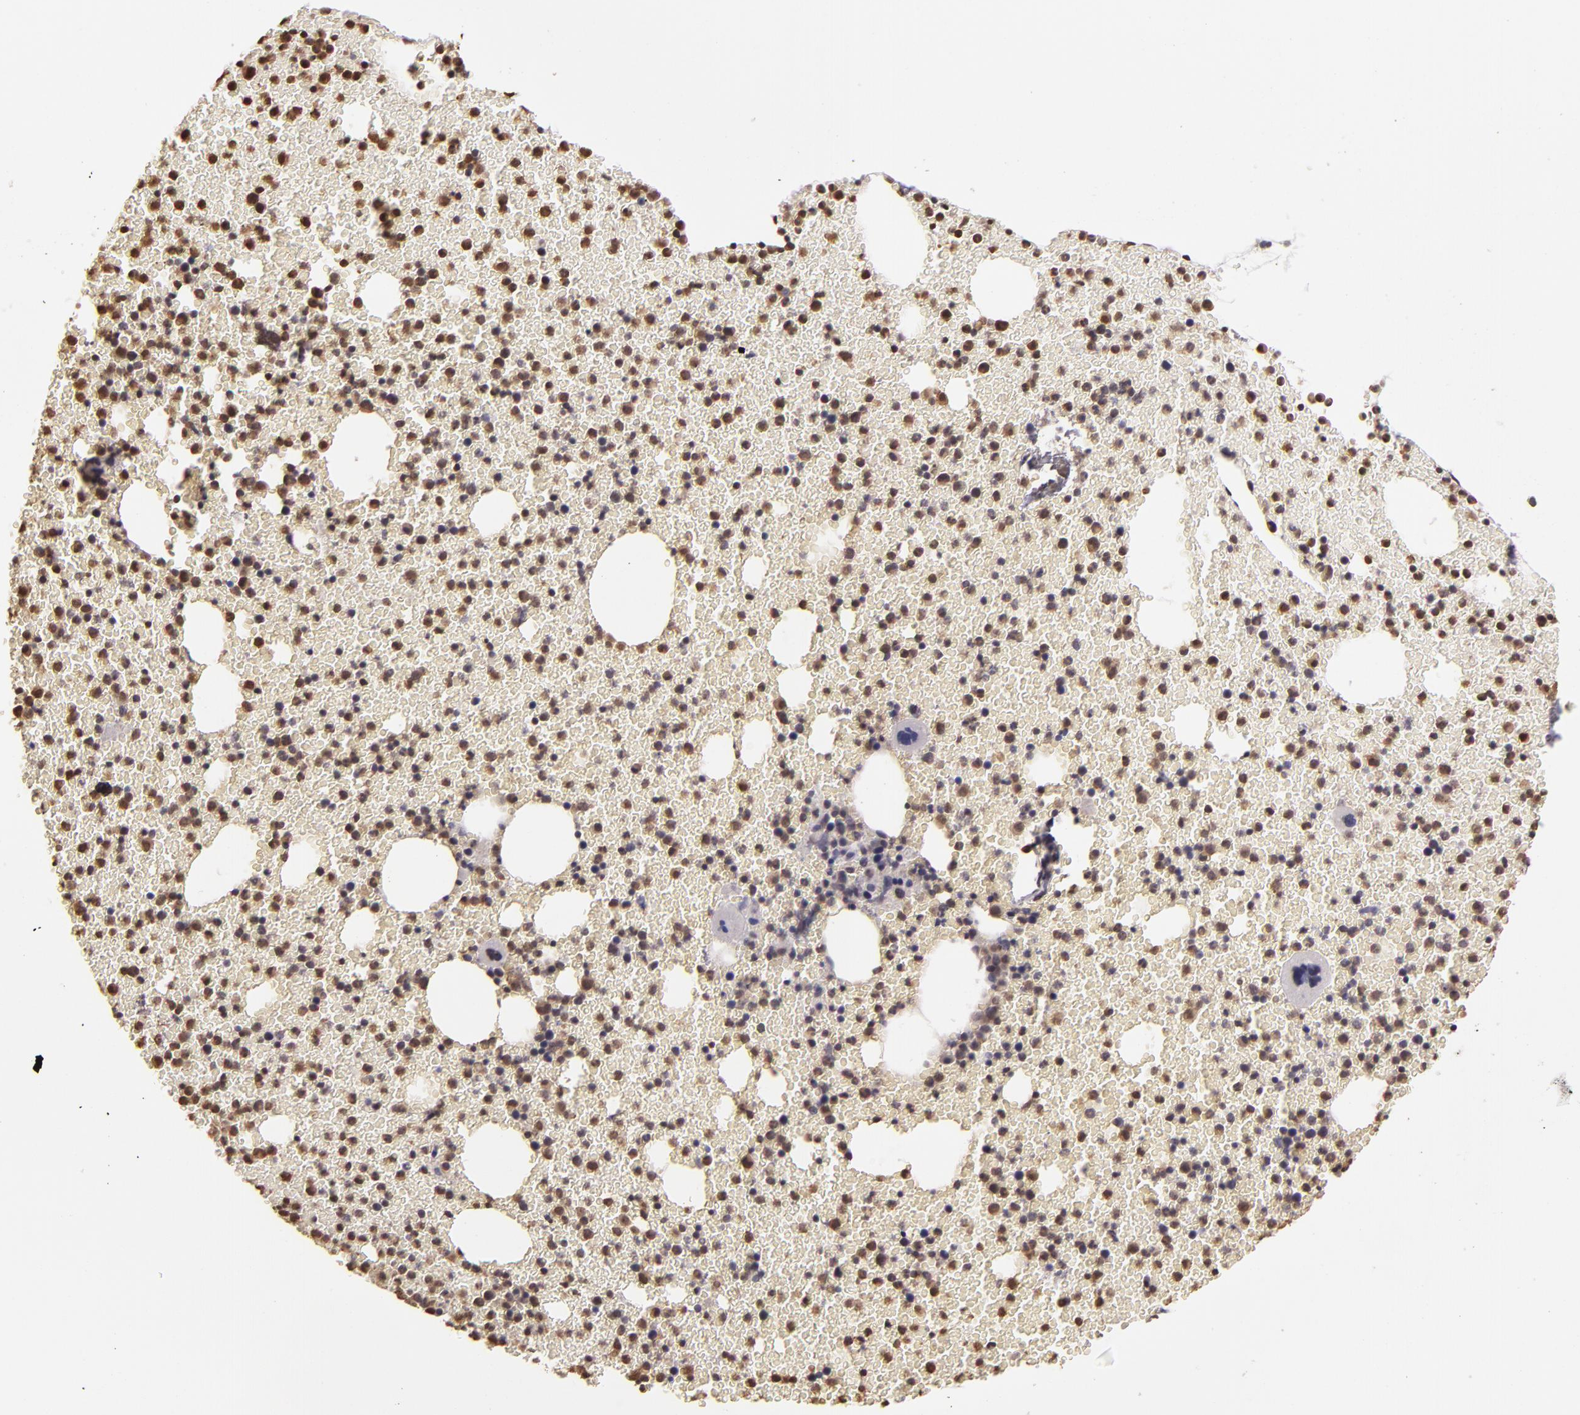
{"staining": {"intensity": "weak", "quantity": "<25%", "location": "nuclear"}, "tissue": "bone marrow", "cell_type": "Hematopoietic cells", "image_type": "normal", "snomed": [{"axis": "morphology", "description": "Normal tissue, NOS"}, {"axis": "topography", "description": "Bone marrow"}], "caption": "Hematopoietic cells show no significant expression in normal bone marrow. (DAB IHC with hematoxylin counter stain).", "gene": "ARPC2", "patient": {"sex": "female", "age": 41}}